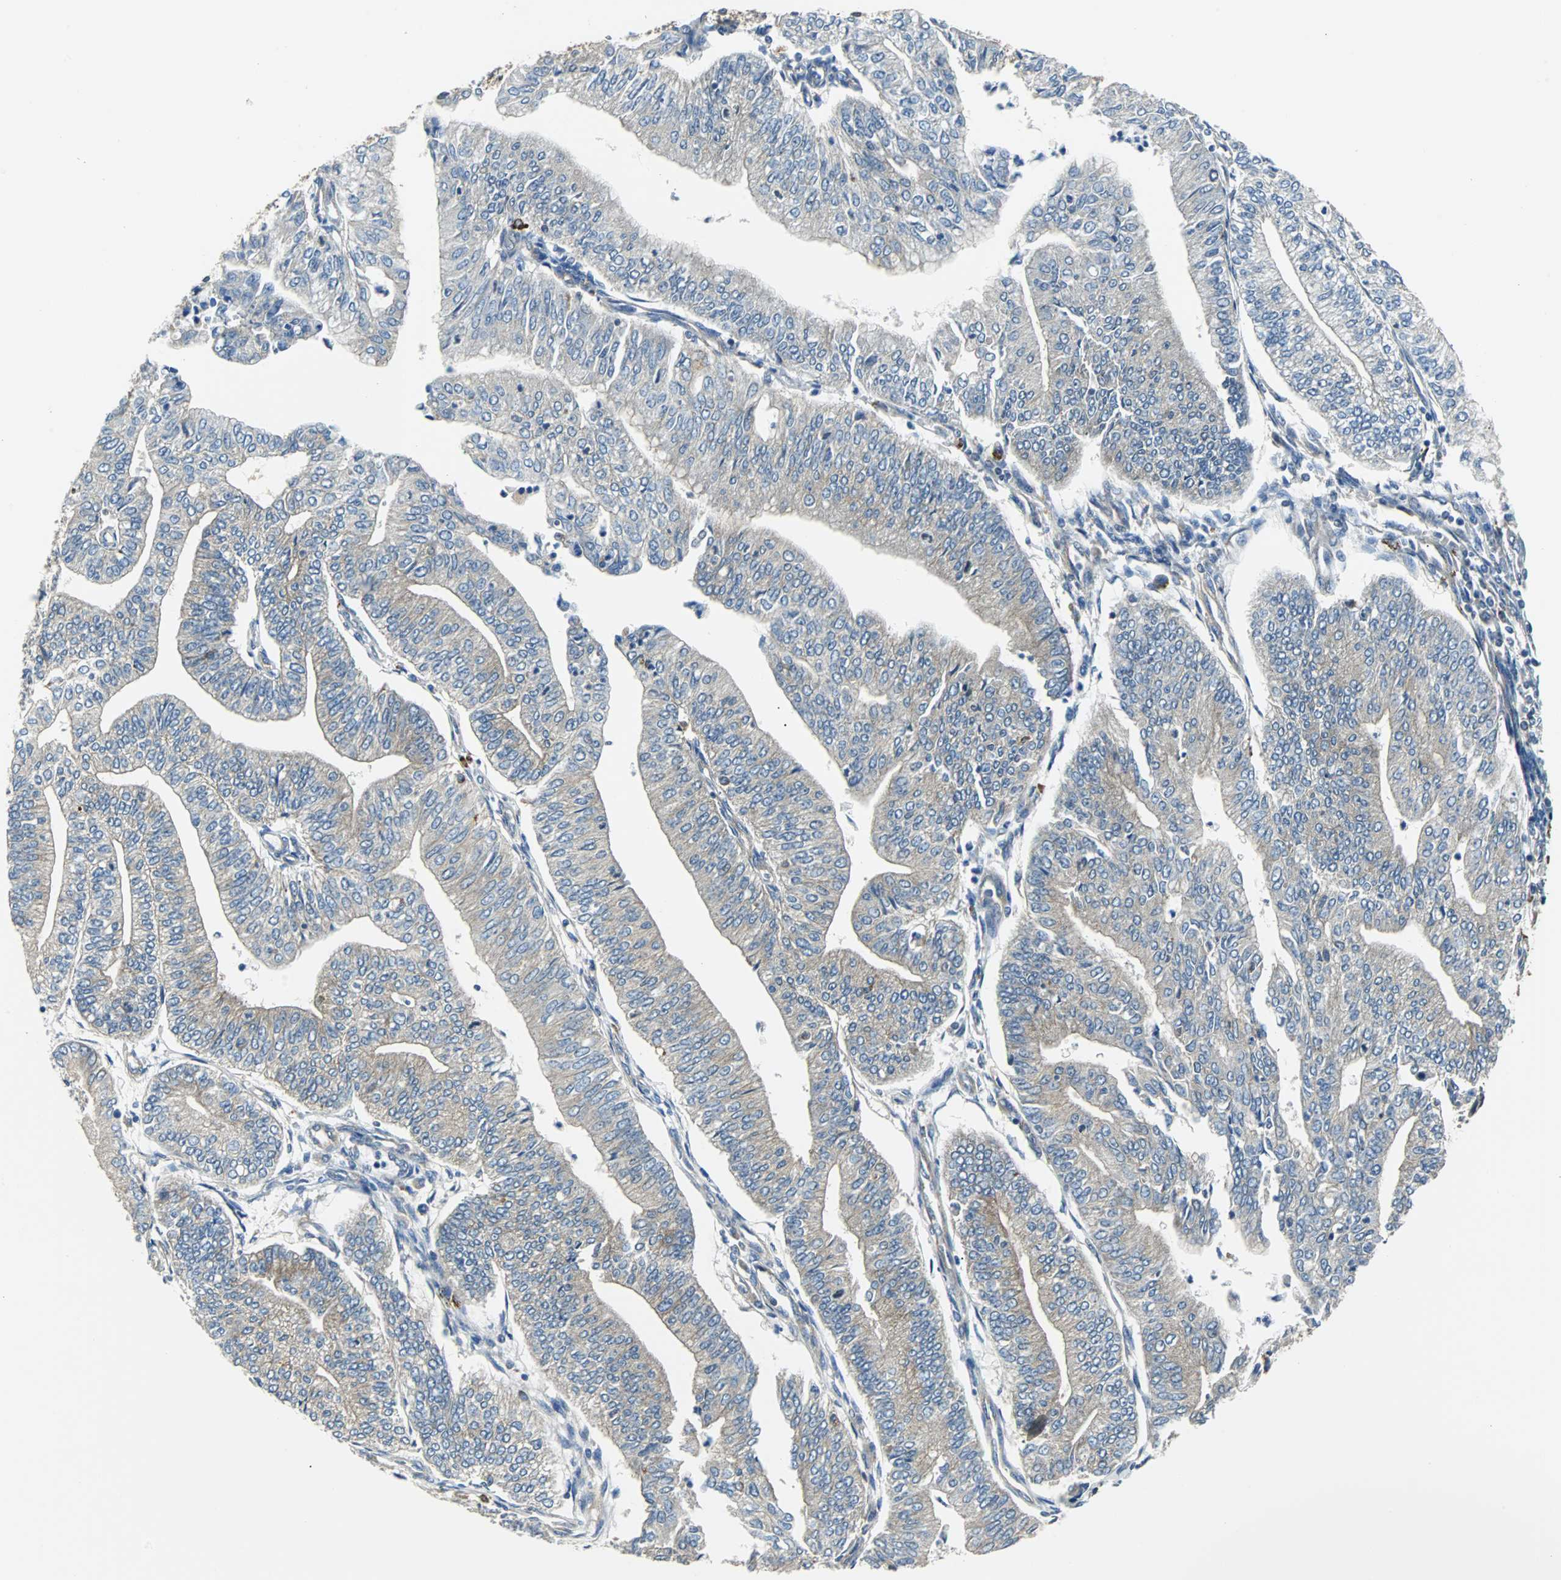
{"staining": {"intensity": "weak", "quantity": "25%-75%", "location": "cytoplasmic/membranous"}, "tissue": "endometrial cancer", "cell_type": "Tumor cells", "image_type": "cancer", "snomed": [{"axis": "morphology", "description": "Adenocarcinoma, NOS"}, {"axis": "topography", "description": "Endometrium"}], "caption": "Immunohistochemical staining of human endometrial cancer (adenocarcinoma) exhibits low levels of weak cytoplasmic/membranous expression in approximately 25%-75% of tumor cells.", "gene": "RELA", "patient": {"sex": "female", "age": 59}}